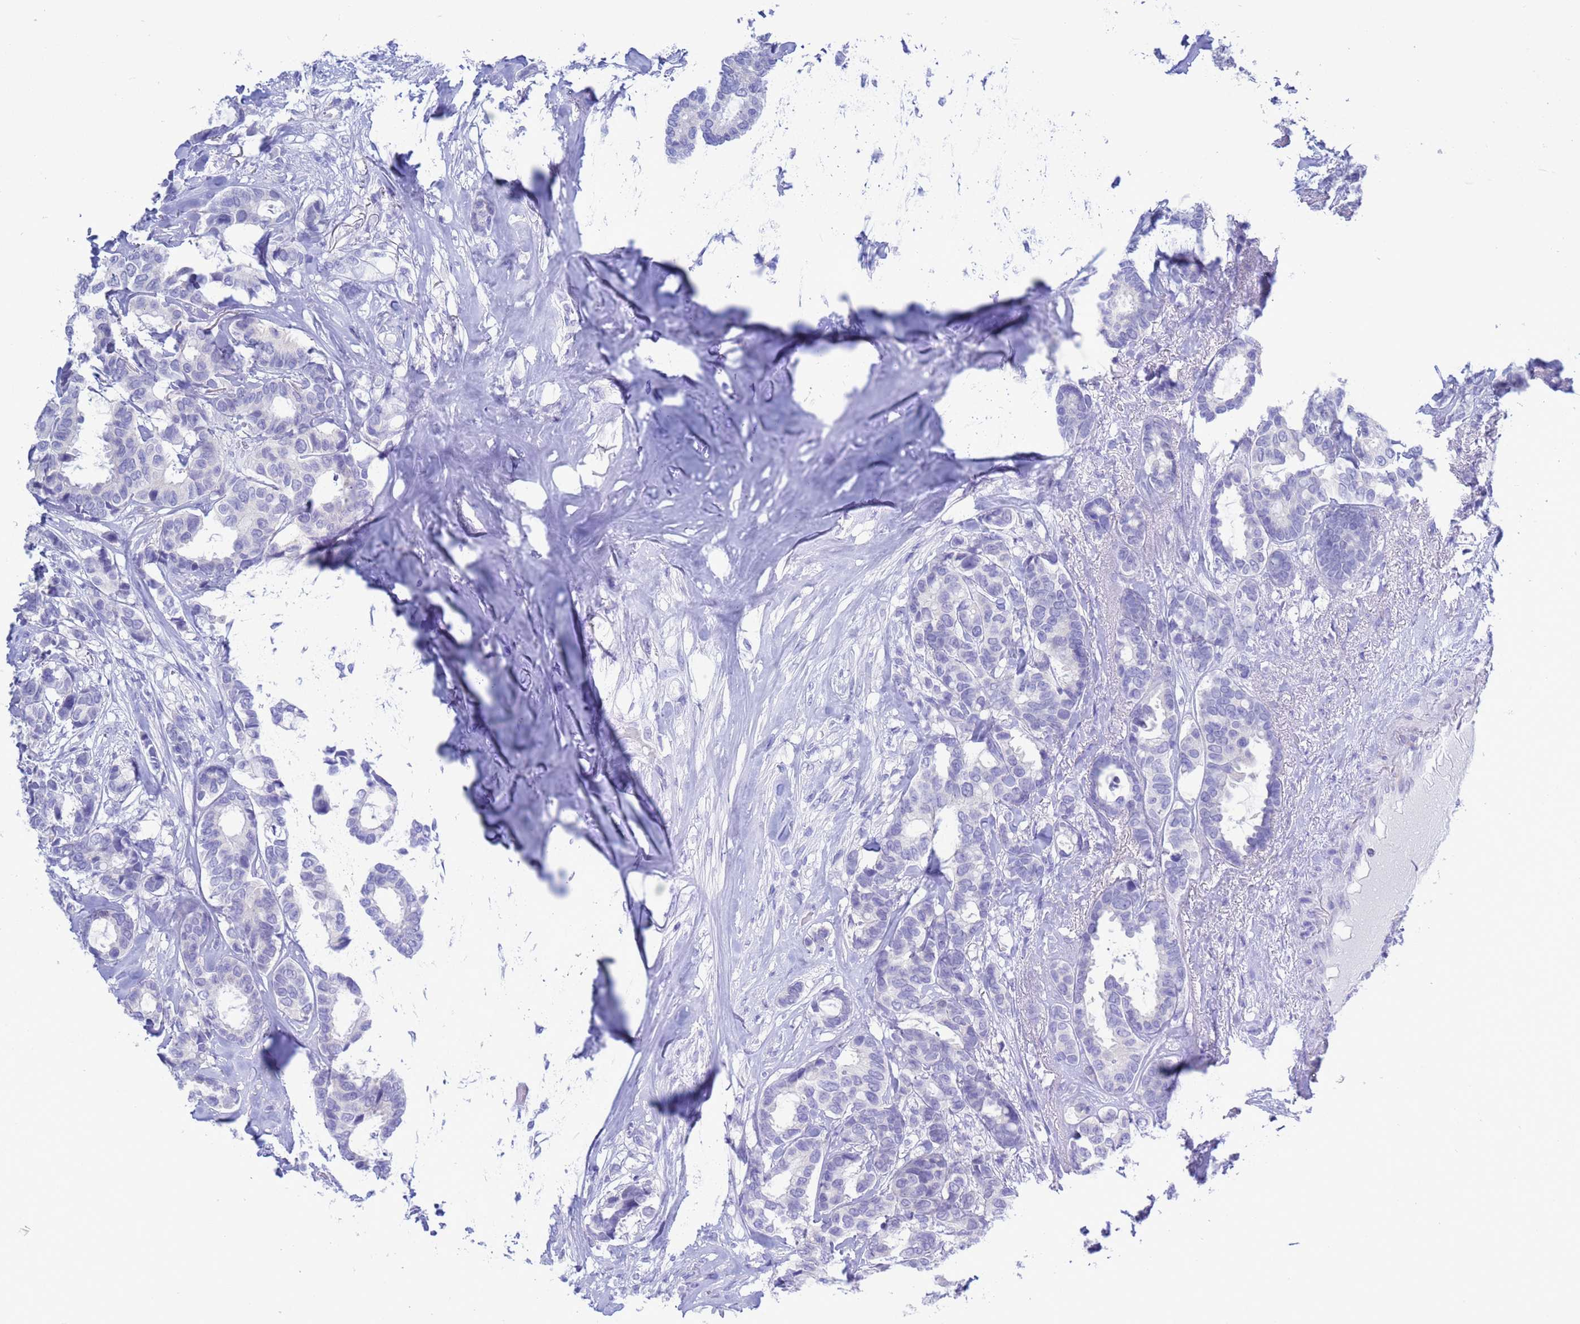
{"staining": {"intensity": "negative", "quantity": "none", "location": "none"}, "tissue": "breast cancer", "cell_type": "Tumor cells", "image_type": "cancer", "snomed": [{"axis": "morphology", "description": "Duct carcinoma"}, {"axis": "topography", "description": "Breast"}], "caption": "This is an immunohistochemistry image of human breast cancer. There is no expression in tumor cells.", "gene": "GSTM1", "patient": {"sex": "female", "age": 87}}